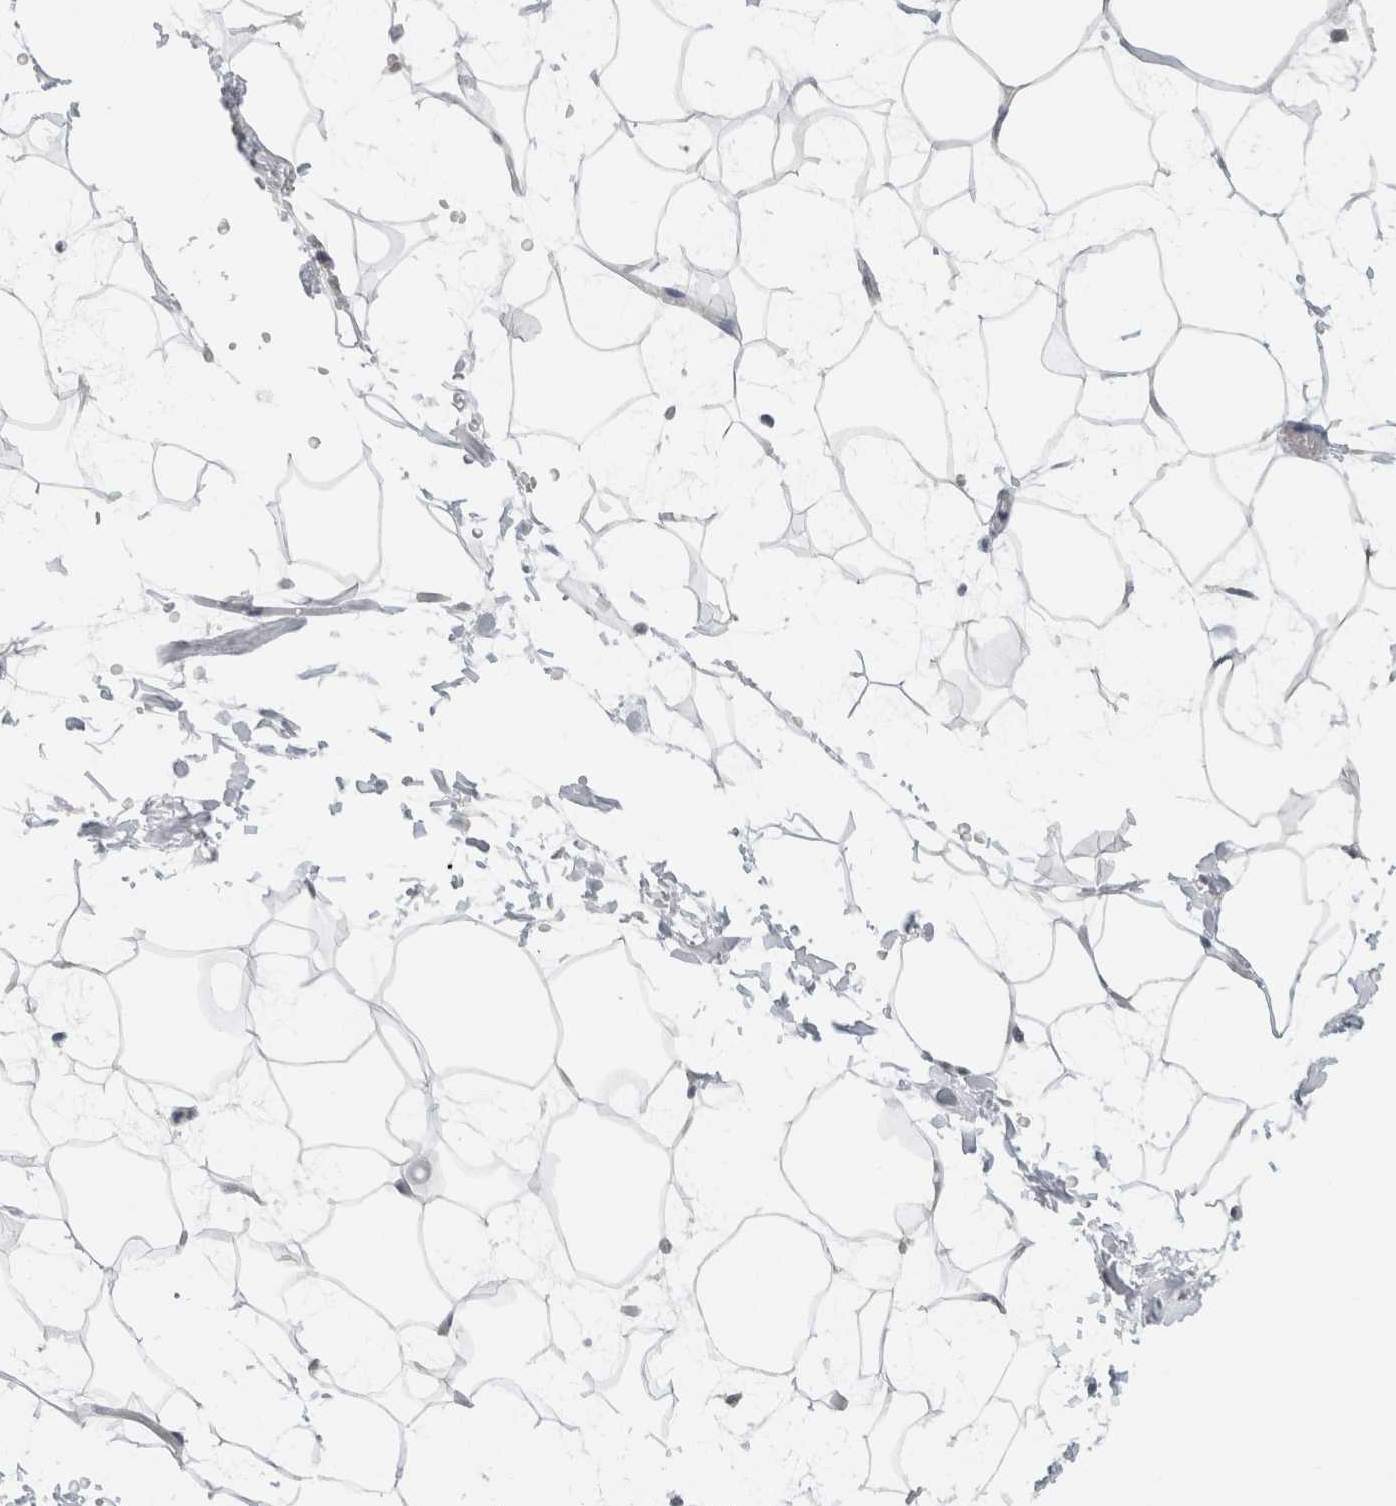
{"staining": {"intensity": "negative", "quantity": "none", "location": "none"}, "tissue": "adipose tissue", "cell_type": "Adipocytes", "image_type": "normal", "snomed": [{"axis": "morphology", "description": "Normal tissue, NOS"}, {"axis": "topography", "description": "Soft tissue"}], "caption": "Benign adipose tissue was stained to show a protein in brown. There is no significant expression in adipocytes. The staining was performed using DAB (3,3'-diaminobenzidine) to visualize the protein expression in brown, while the nuclei were stained in blue with hematoxylin (Magnification: 20x).", "gene": "CMC2", "patient": {"sex": "male", "age": 72}}